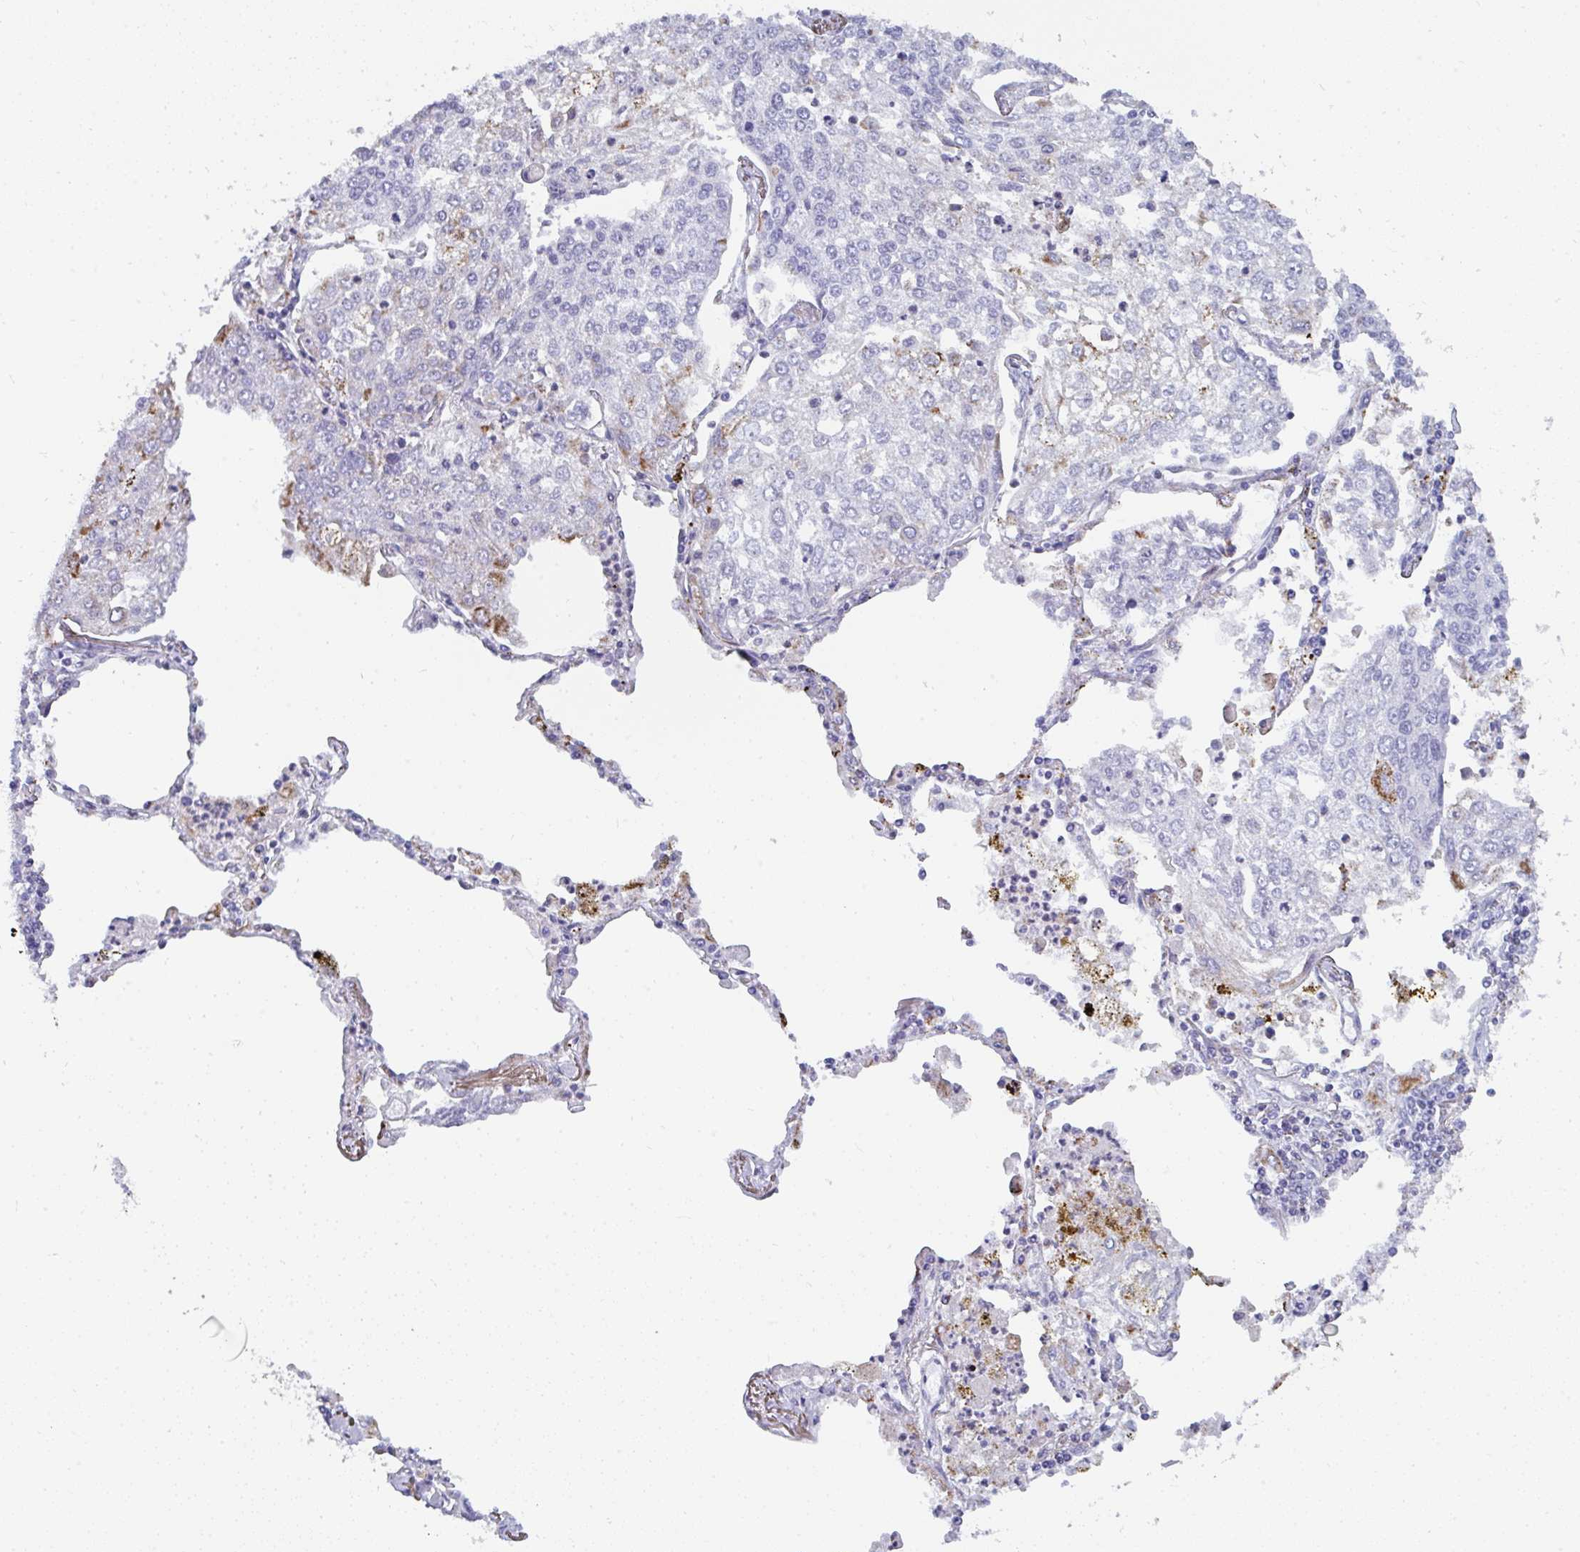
{"staining": {"intensity": "moderate", "quantity": "<25%", "location": "cytoplasmic/membranous"}, "tissue": "lung cancer", "cell_type": "Tumor cells", "image_type": "cancer", "snomed": [{"axis": "morphology", "description": "Squamous cell carcinoma, NOS"}, {"axis": "topography", "description": "Lung"}], "caption": "Tumor cells show low levels of moderate cytoplasmic/membranous expression in about <25% of cells in human lung squamous cell carcinoma.", "gene": "MGAM2", "patient": {"sex": "male", "age": 74}}